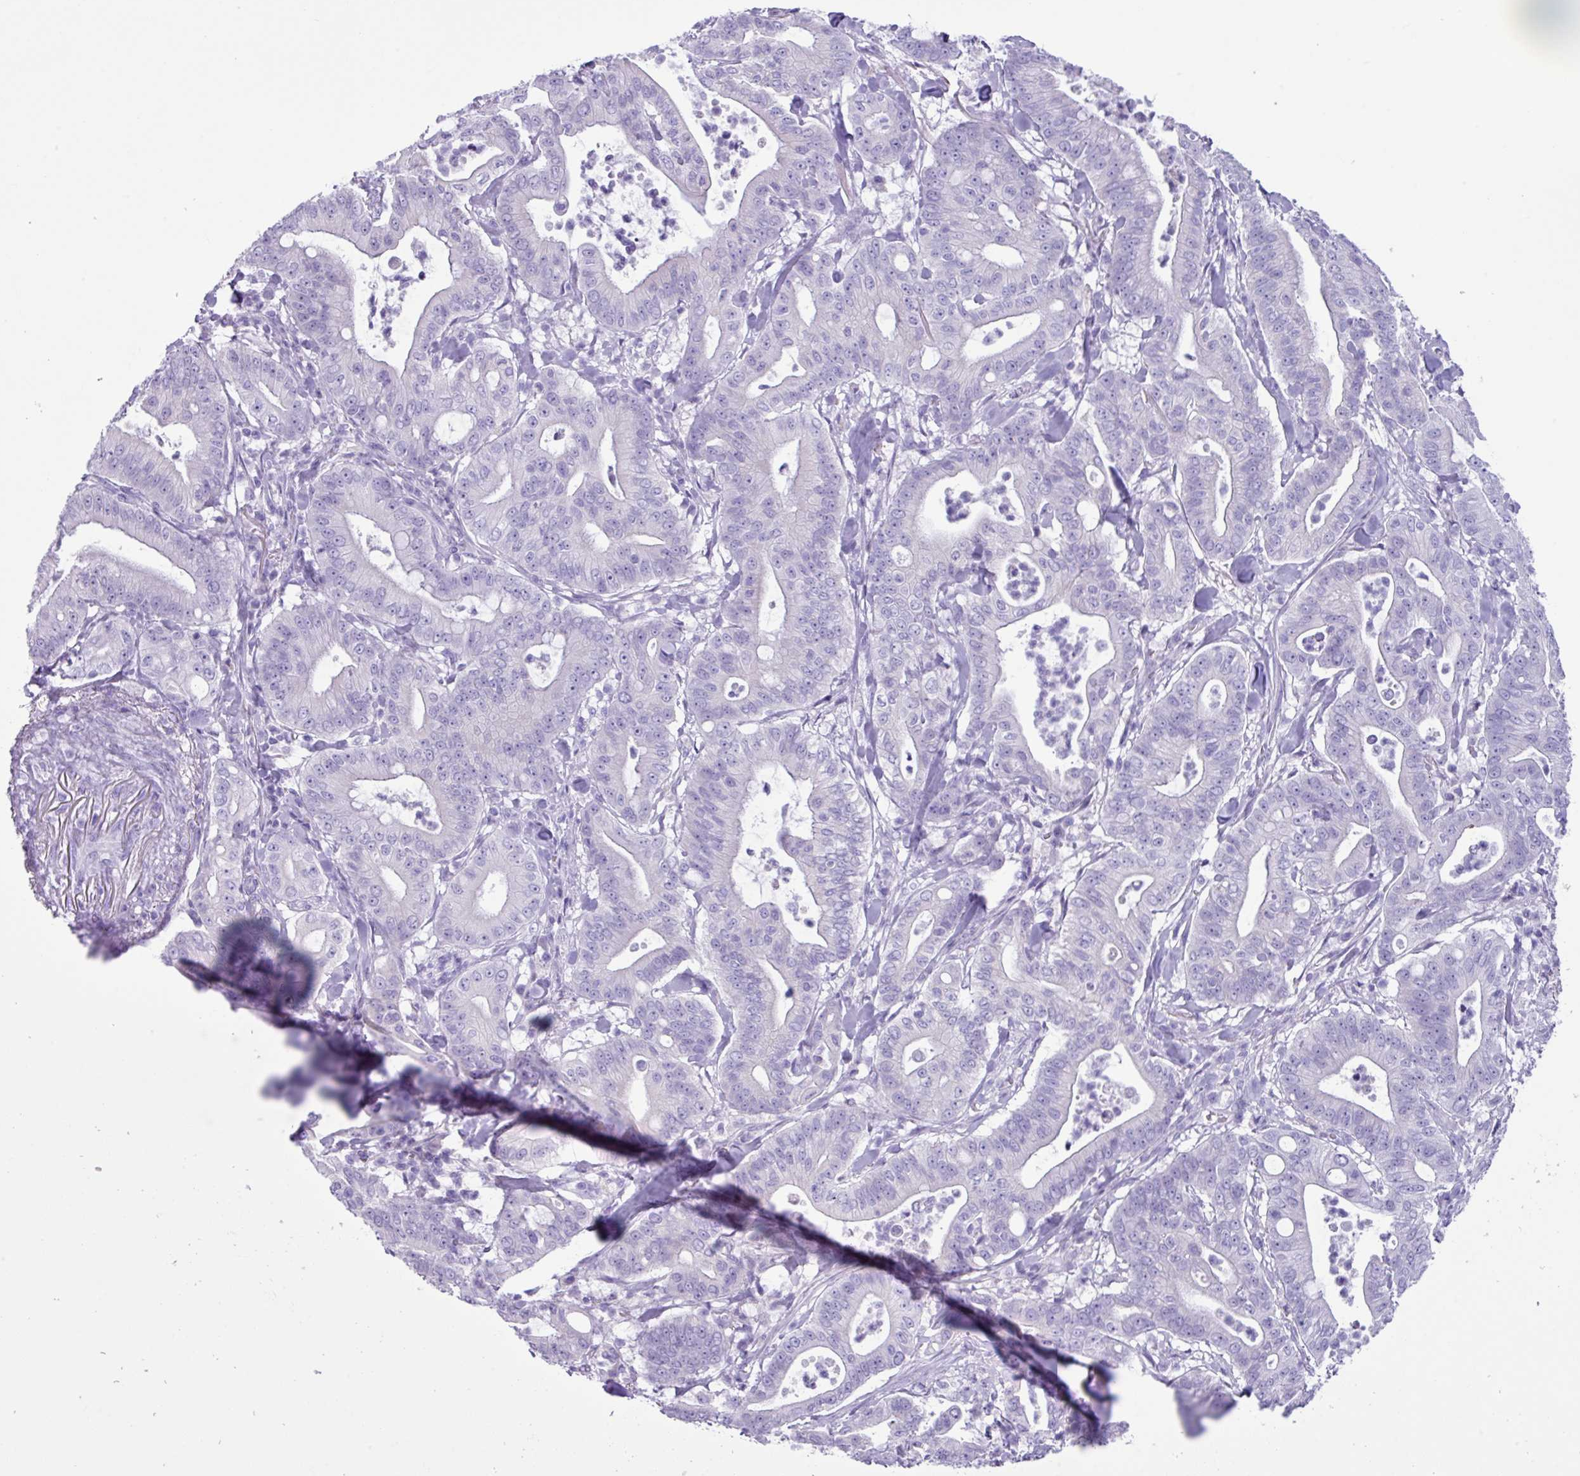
{"staining": {"intensity": "negative", "quantity": "none", "location": "none"}, "tissue": "pancreatic cancer", "cell_type": "Tumor cells", "image_type": "cancer", "snomed": [{"axis": "morphology", "description": "Adenocarcinoma, NOS"}, {"axis": "topography", "description": "Pancreas"}], "caption": "Histopathology image shows no protein staining in tumor cells of pancreatic cancer tissue.", "gene": "AGO3", "patient": {"sex": "male", "age": 71}}